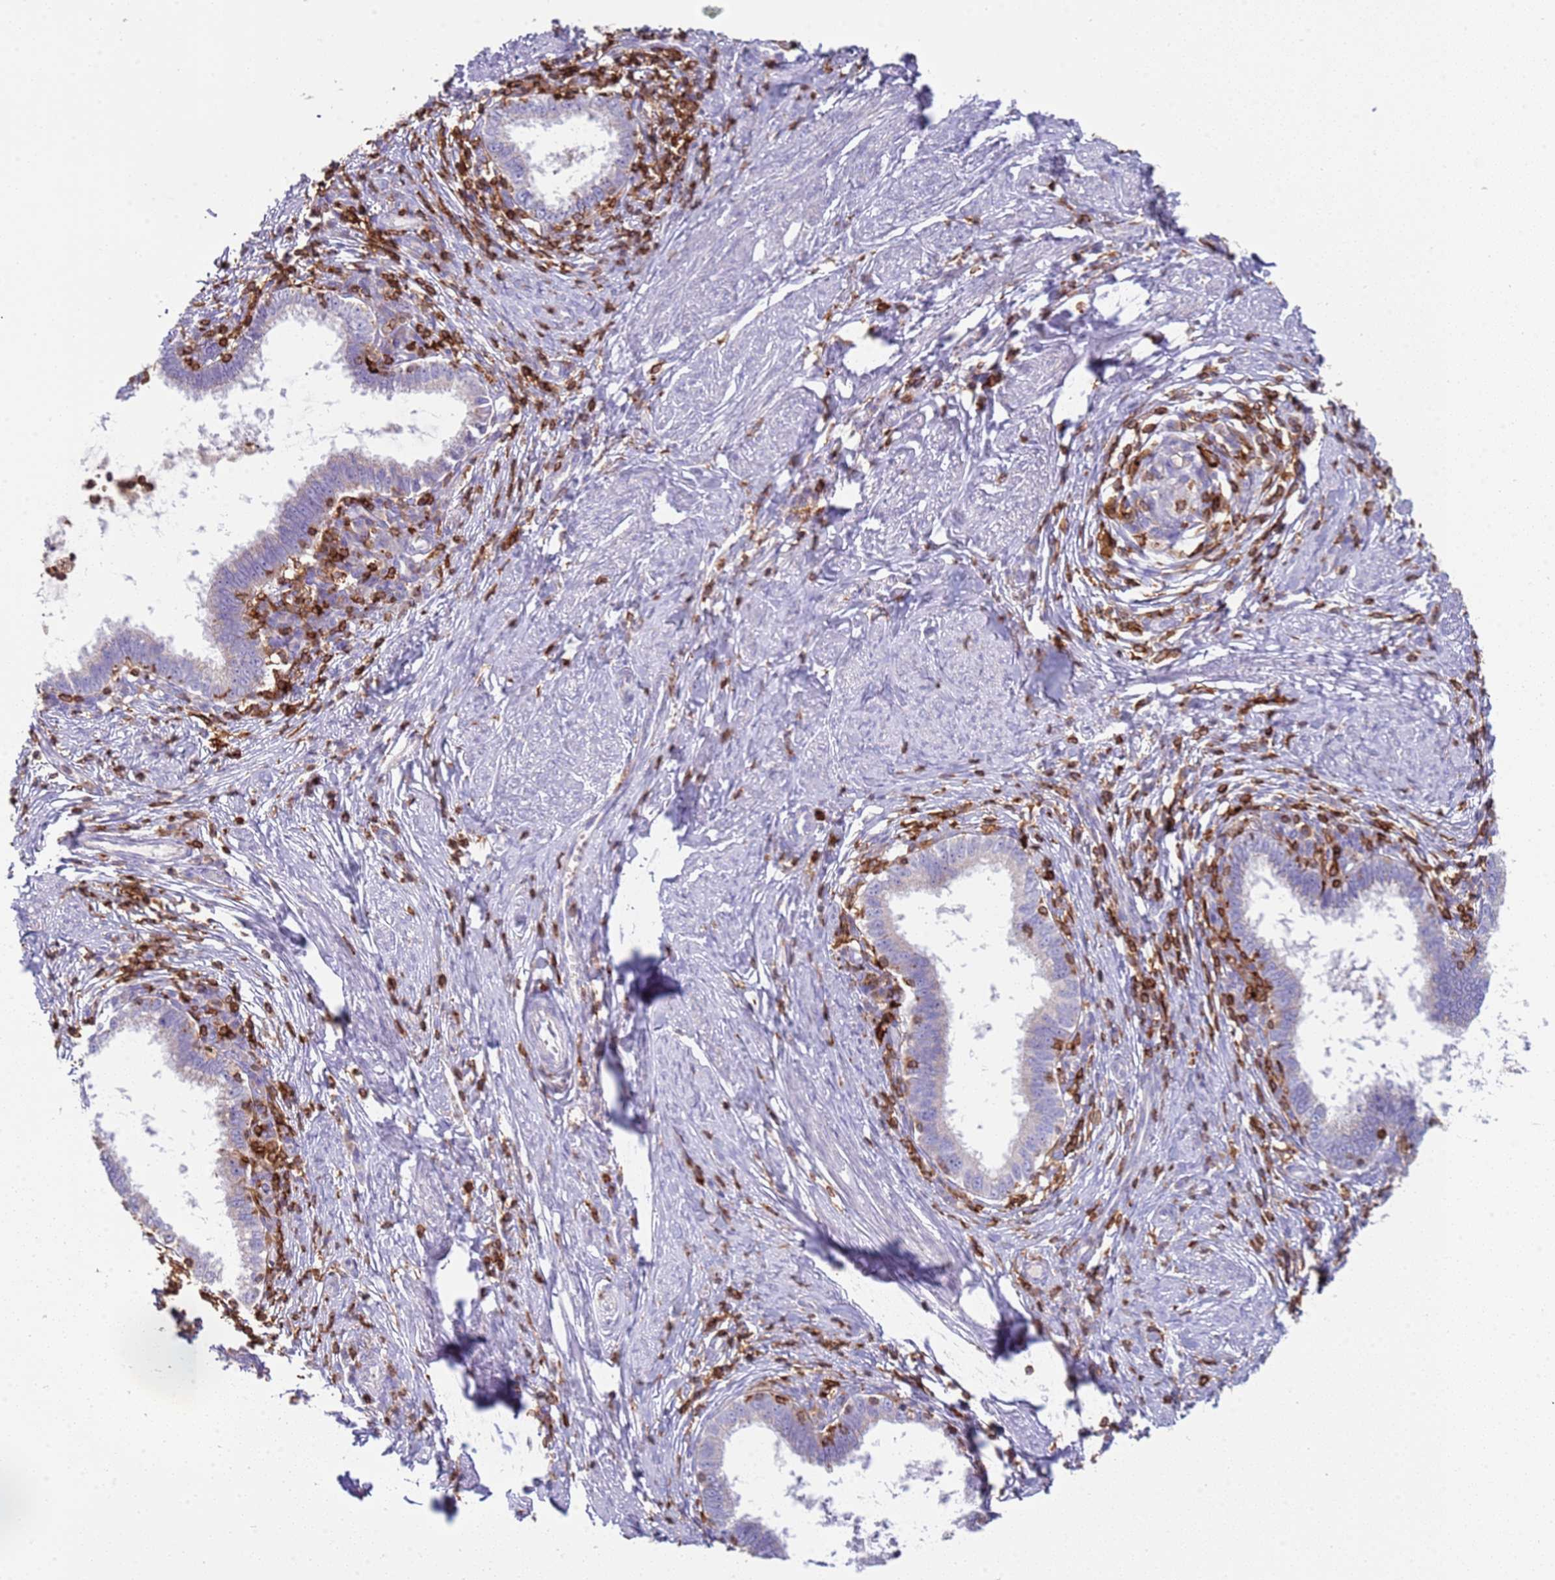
{"staining": {"intensity": "negative", "quantity": "none", "location": "none"}, "tissue": "cervical cancer", "cell_type": "Tumor cells", "image_type": "cancer", "snomed": [{"axis": "morphology", "description": "Adenocarcinoma, NOS"}, {"axis": "topography", "description": "Cervix"}], "caption": "Cervical cancer was stained to show a protein in brown. There is no significant staining in tumor cells. Brightfield microscopy of IHC stained with DAB (3,3'-diaminobenzidine) (brown) and hematoxylin (blue), captured at high magnification.", "gene": "TTPAL", "patient": {"sex": "female", "age": 36}}